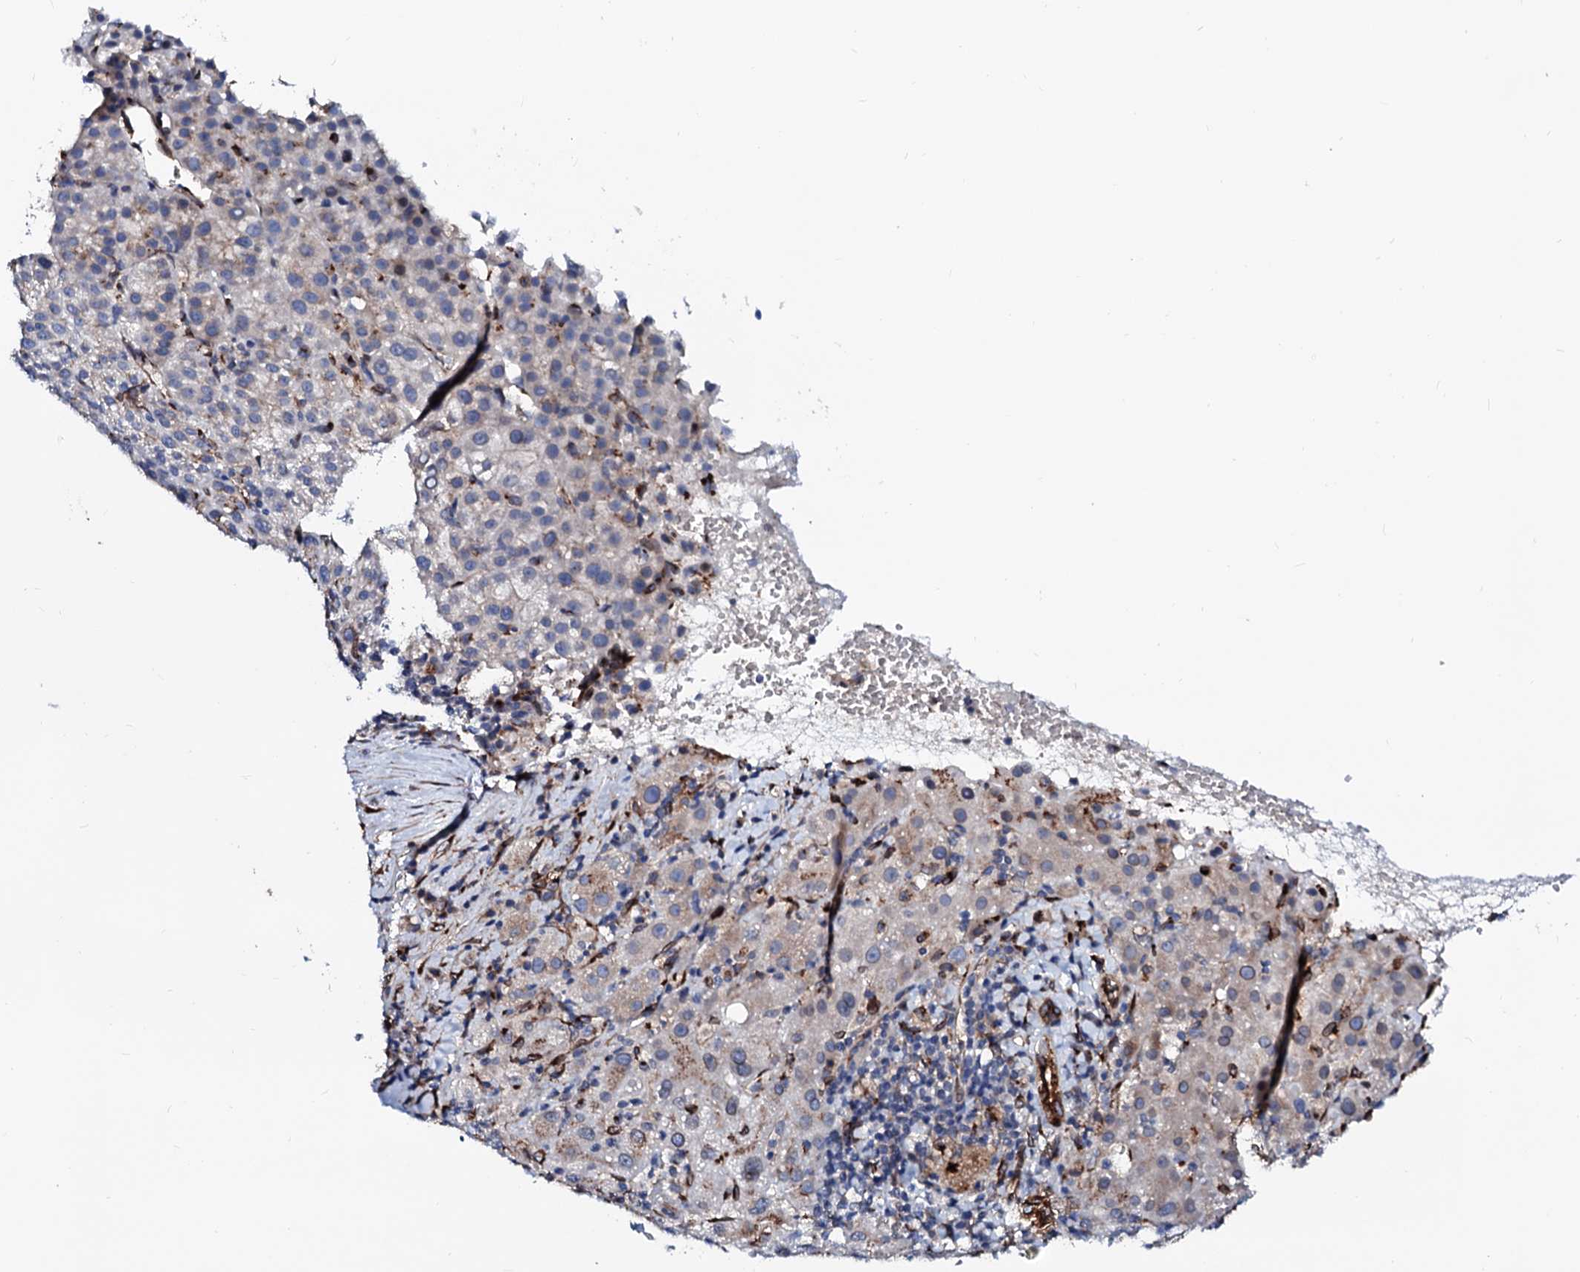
{"staining": {"intensity": "weak", "quantity": "<25%", "location": "cytoplasmic/membranous"}, "tissue": "liver cancer", "cell_type": "Tumor cells", "image_type": "cancer", "snomed": [{"axis": "morphology", "description": "Carcinoma, Hepatocellular, NOS"}, {"axis": "topography", "description": "Liver"}], "caption": "DAB (3,3'-diaminobenzidine) immunohistochemical staining of human liver cancer shows no significant expression in tumor cells.", "gene": "TMCO3", "patient": {"sex": "female", "age": 58}}